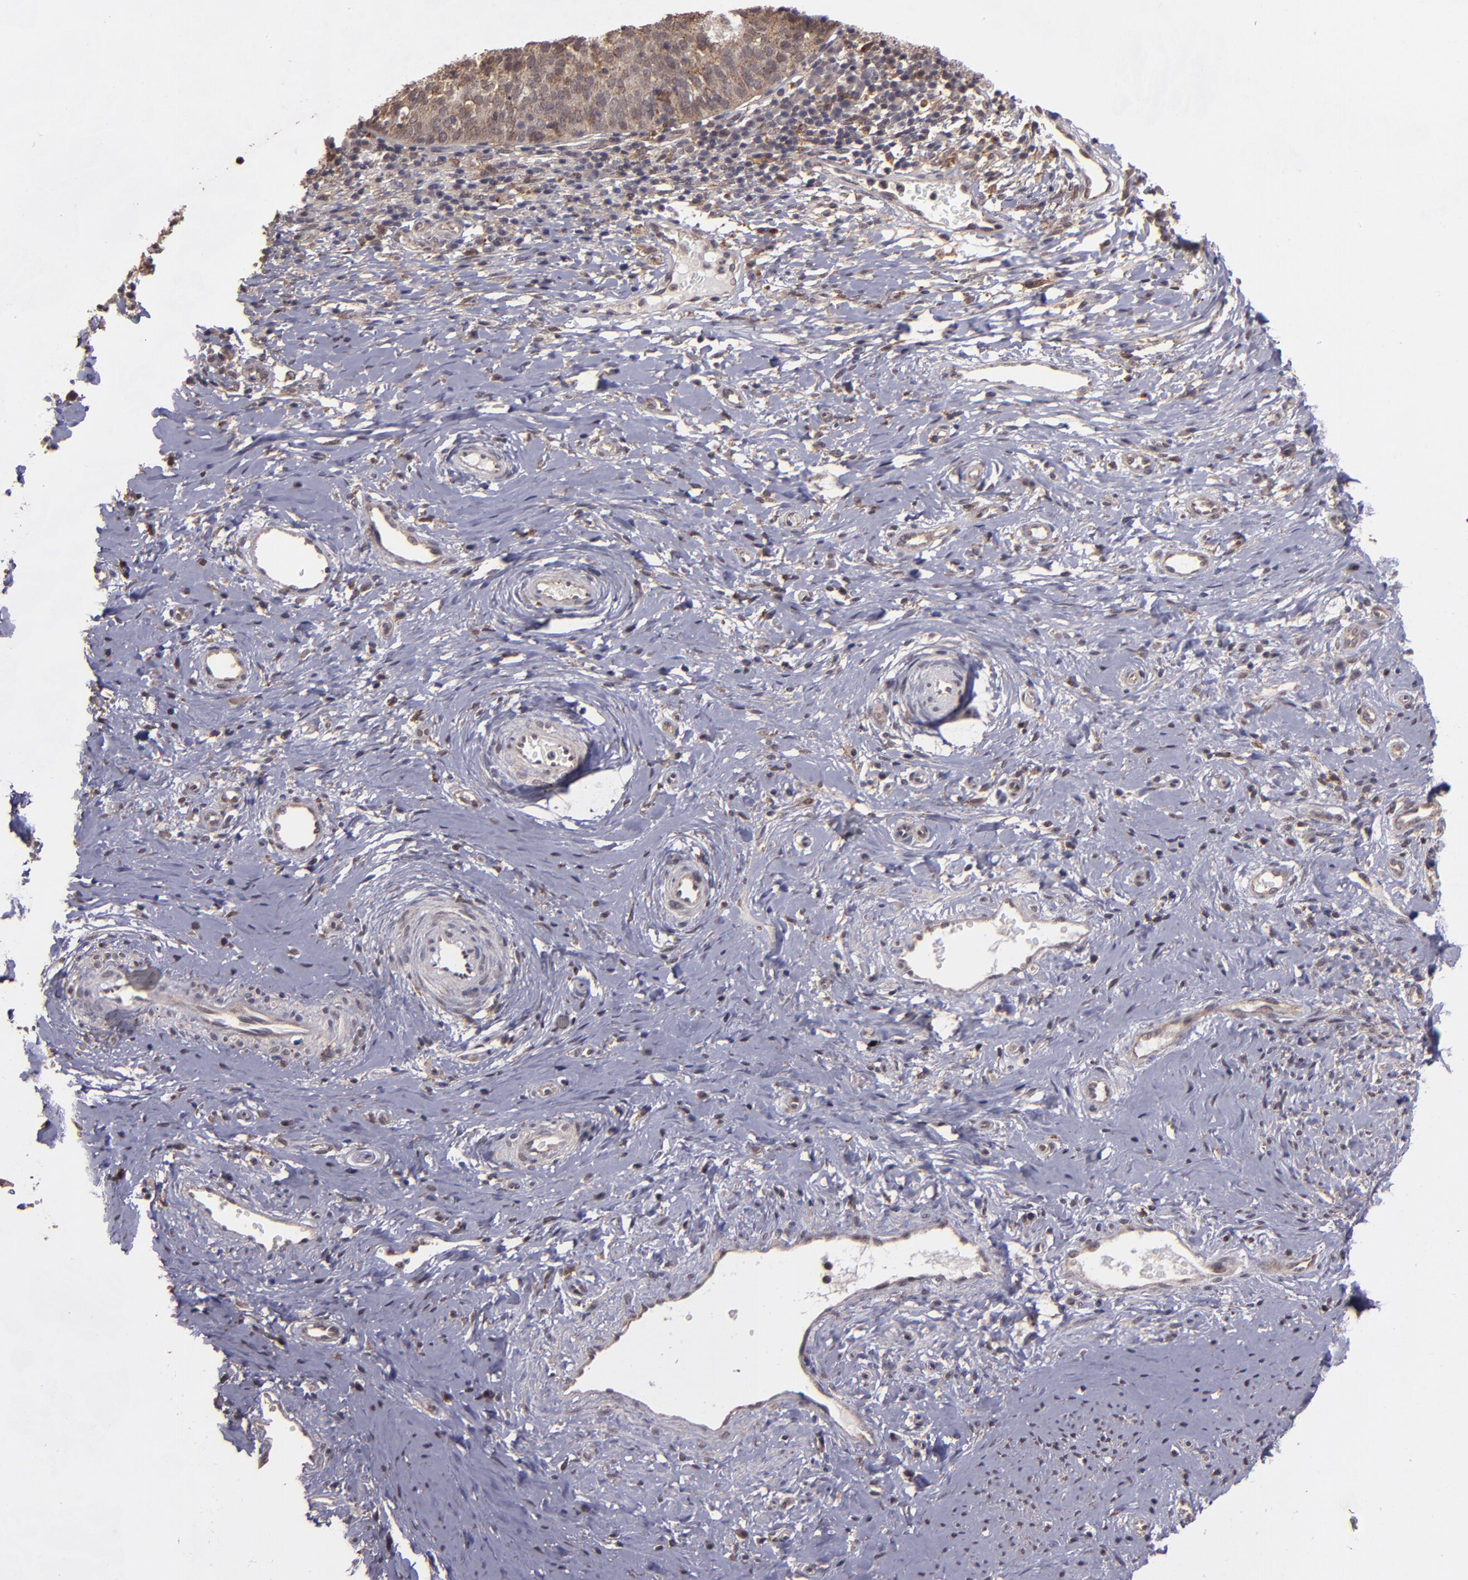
{"staining": {"intensity": "weak", "quantity": ">75%", "location": "cytoplasmic/membranous,nuclear"}, "tissue": "cervical cancer", "cell_type": "Tumor cells", "image_type": "cancer", "snomed": [{"axis": "morphology", "description": "Normal tissue, NOS"}, {"axis": "morphology", "description": "Squamous cell carcinoma, NOS"}, {"axis": "topography", "description": "Cervix"}], "caption": "The photomicrograph exhibits immunohistochemical staining of cervical squamous cell carcinoma. There is weak cytoplasmic/membranous and nuclear staining is identified in about >75% of tumor cells.", "gene": "SIPA1L1", "patient": {"sex": "female", "age": 39}}